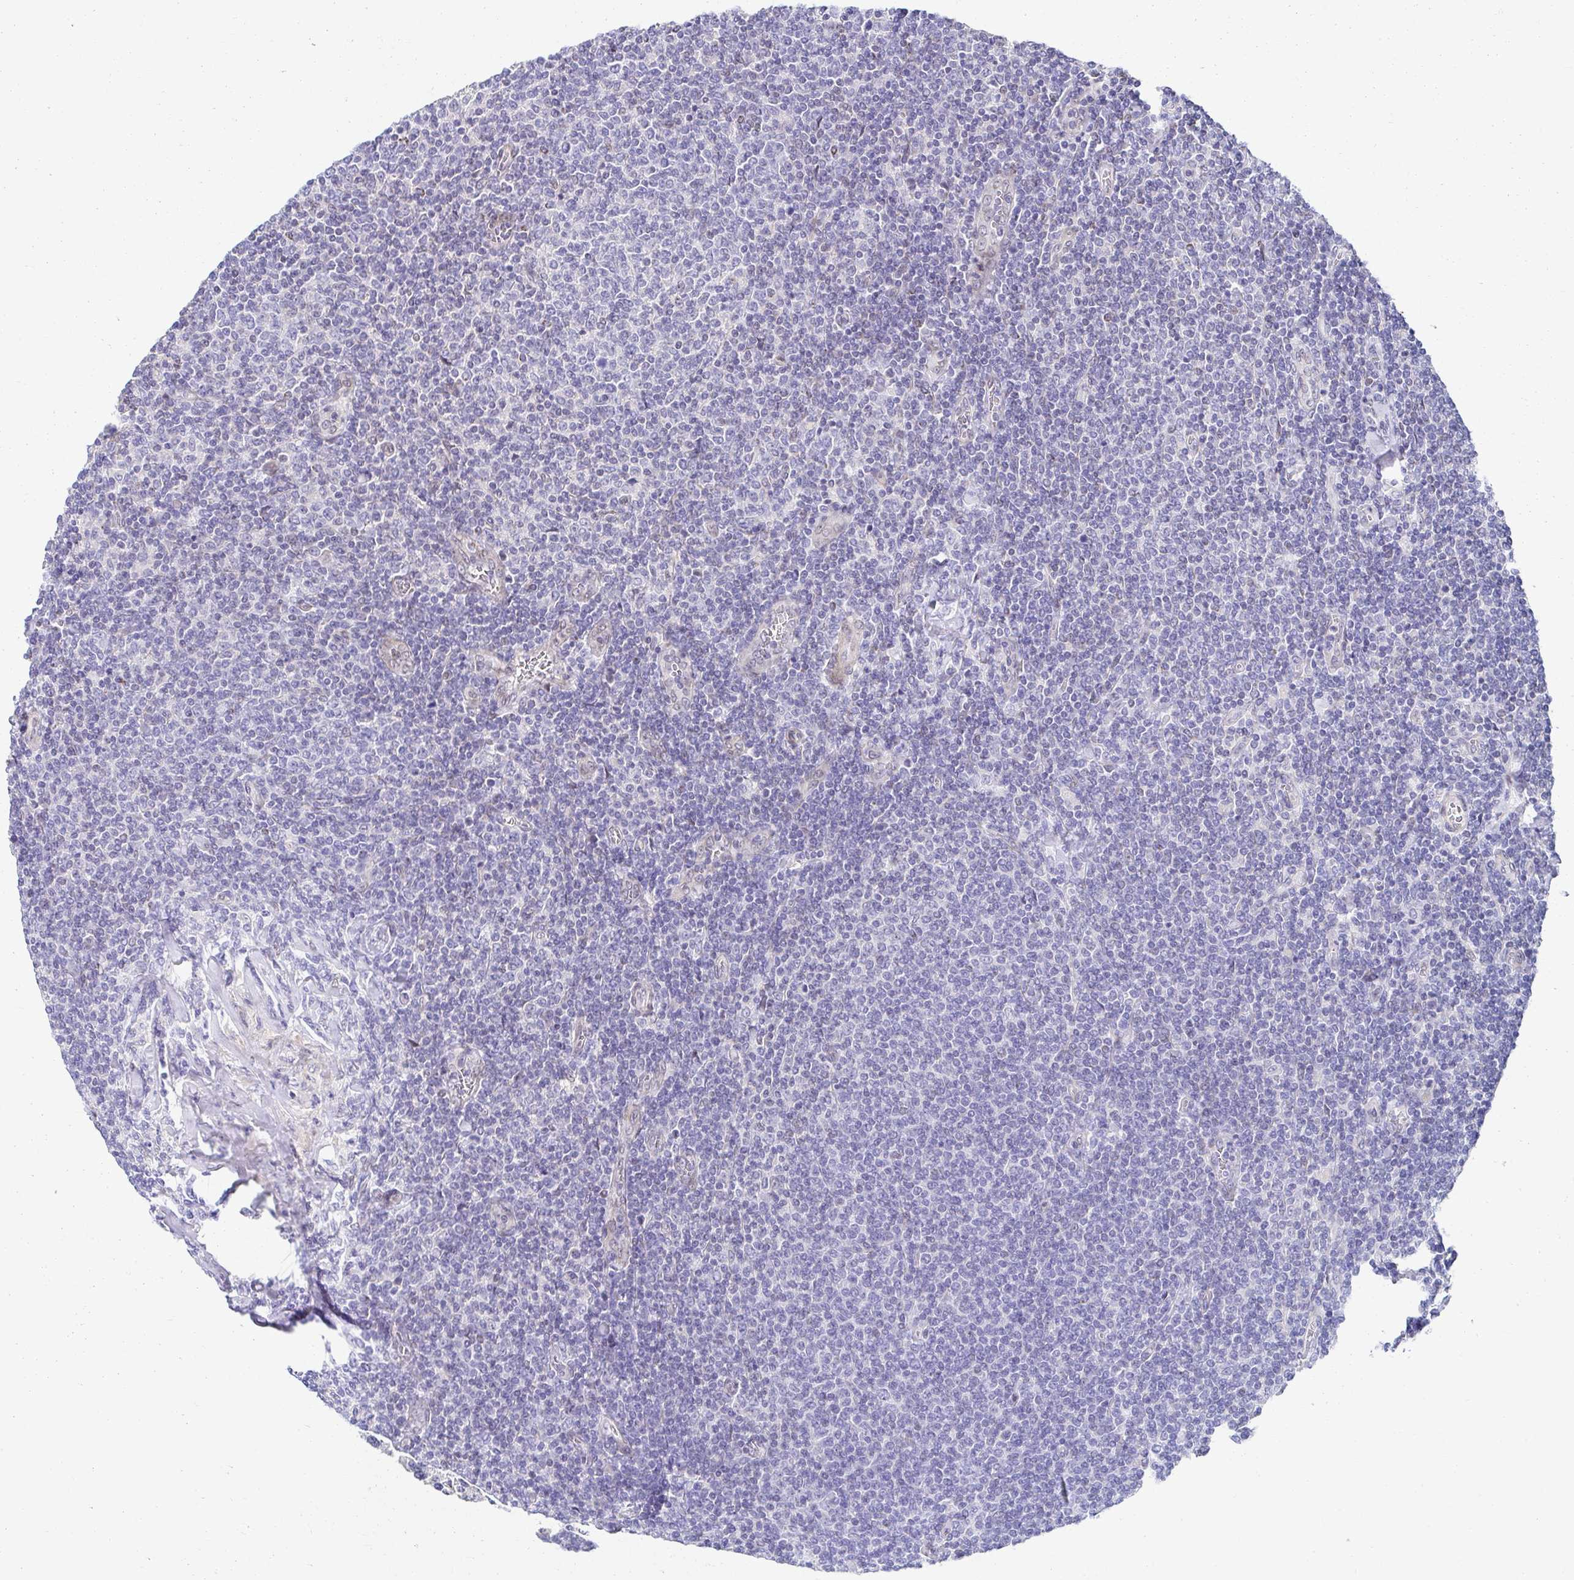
{"staining": {"intensity": "negative", "quantity": "none", "location": "none"}, "tissue": "lymphoma", "cell_type": "Tumor cells", "image_type": "cancer", "snomed": [{"axis": "morphology", "description": "Malignant lymphoma, non-Hodgkin's type, Low grade"}, {"axis": "topography", "description": "Lymph node"}], "caption": "Immunohistochemical staining of low-grade malignant lymphoma, non-Hodgkin's type exhibits no significant staining in tumor cells.", "gene": "AKAP14", "patient": {"sex": "male", "age": 52}}